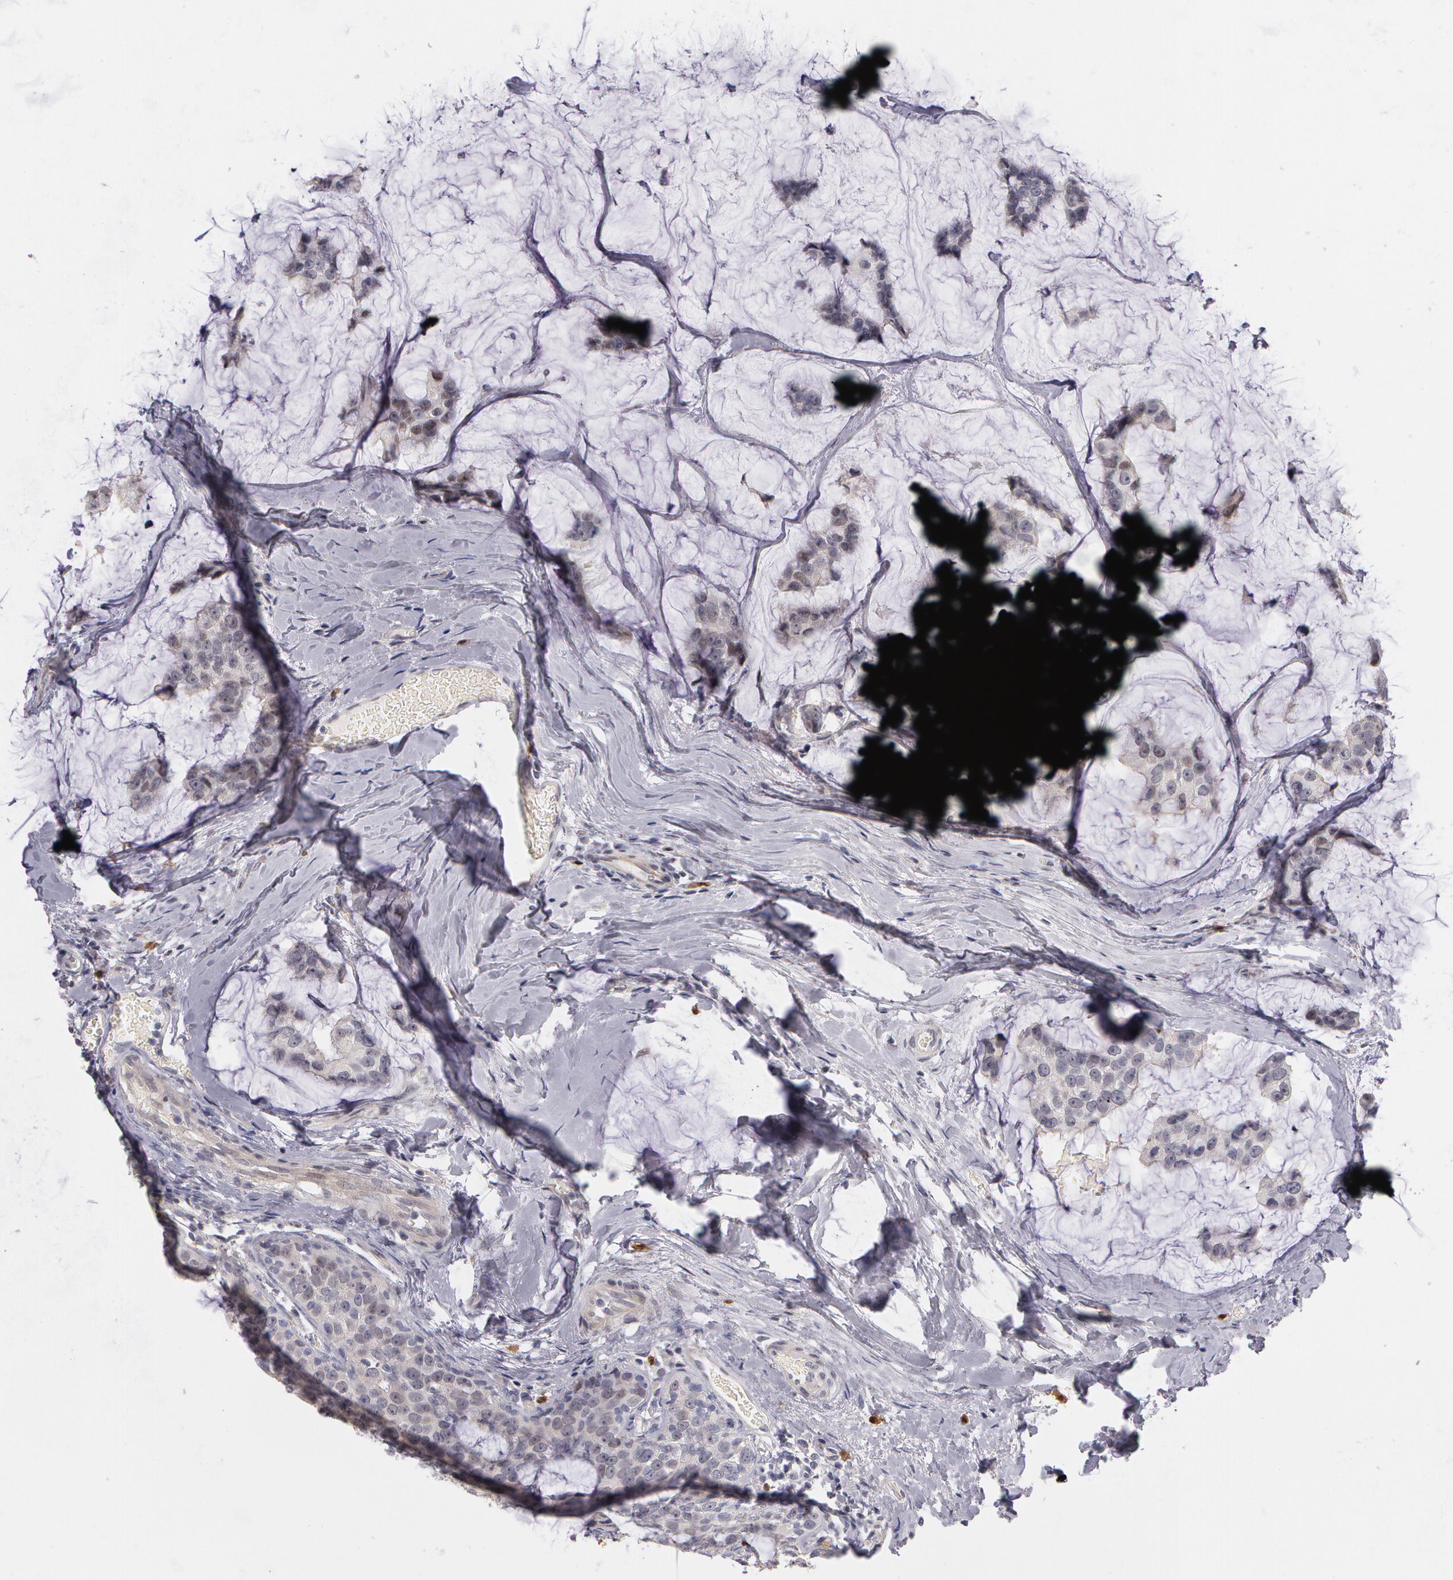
{"staining": {"intensity": "weak", "quantity": "<25%", "location": "nuclear"}, "tissue": "breast cancer", "cell_type": "Tumor cells", "image_type": "cancer", "snomed": [{"axis": "morphology", "description": "Normal tissue, NOS"}, {"axis": "morphology", "description": "Duct carcinoma"}, {"axis": "topography", "description": "Breast"}], "caption": "An immunohistochemistry (IHC) micrograph of breast cancer (intraductal carcinoma) is shown. There is no staining in tumor cells of breast cancer (intraductal carcinoma).", "gene": "PRICKLE1", "patient": {"sex": "female", "age": 50}}